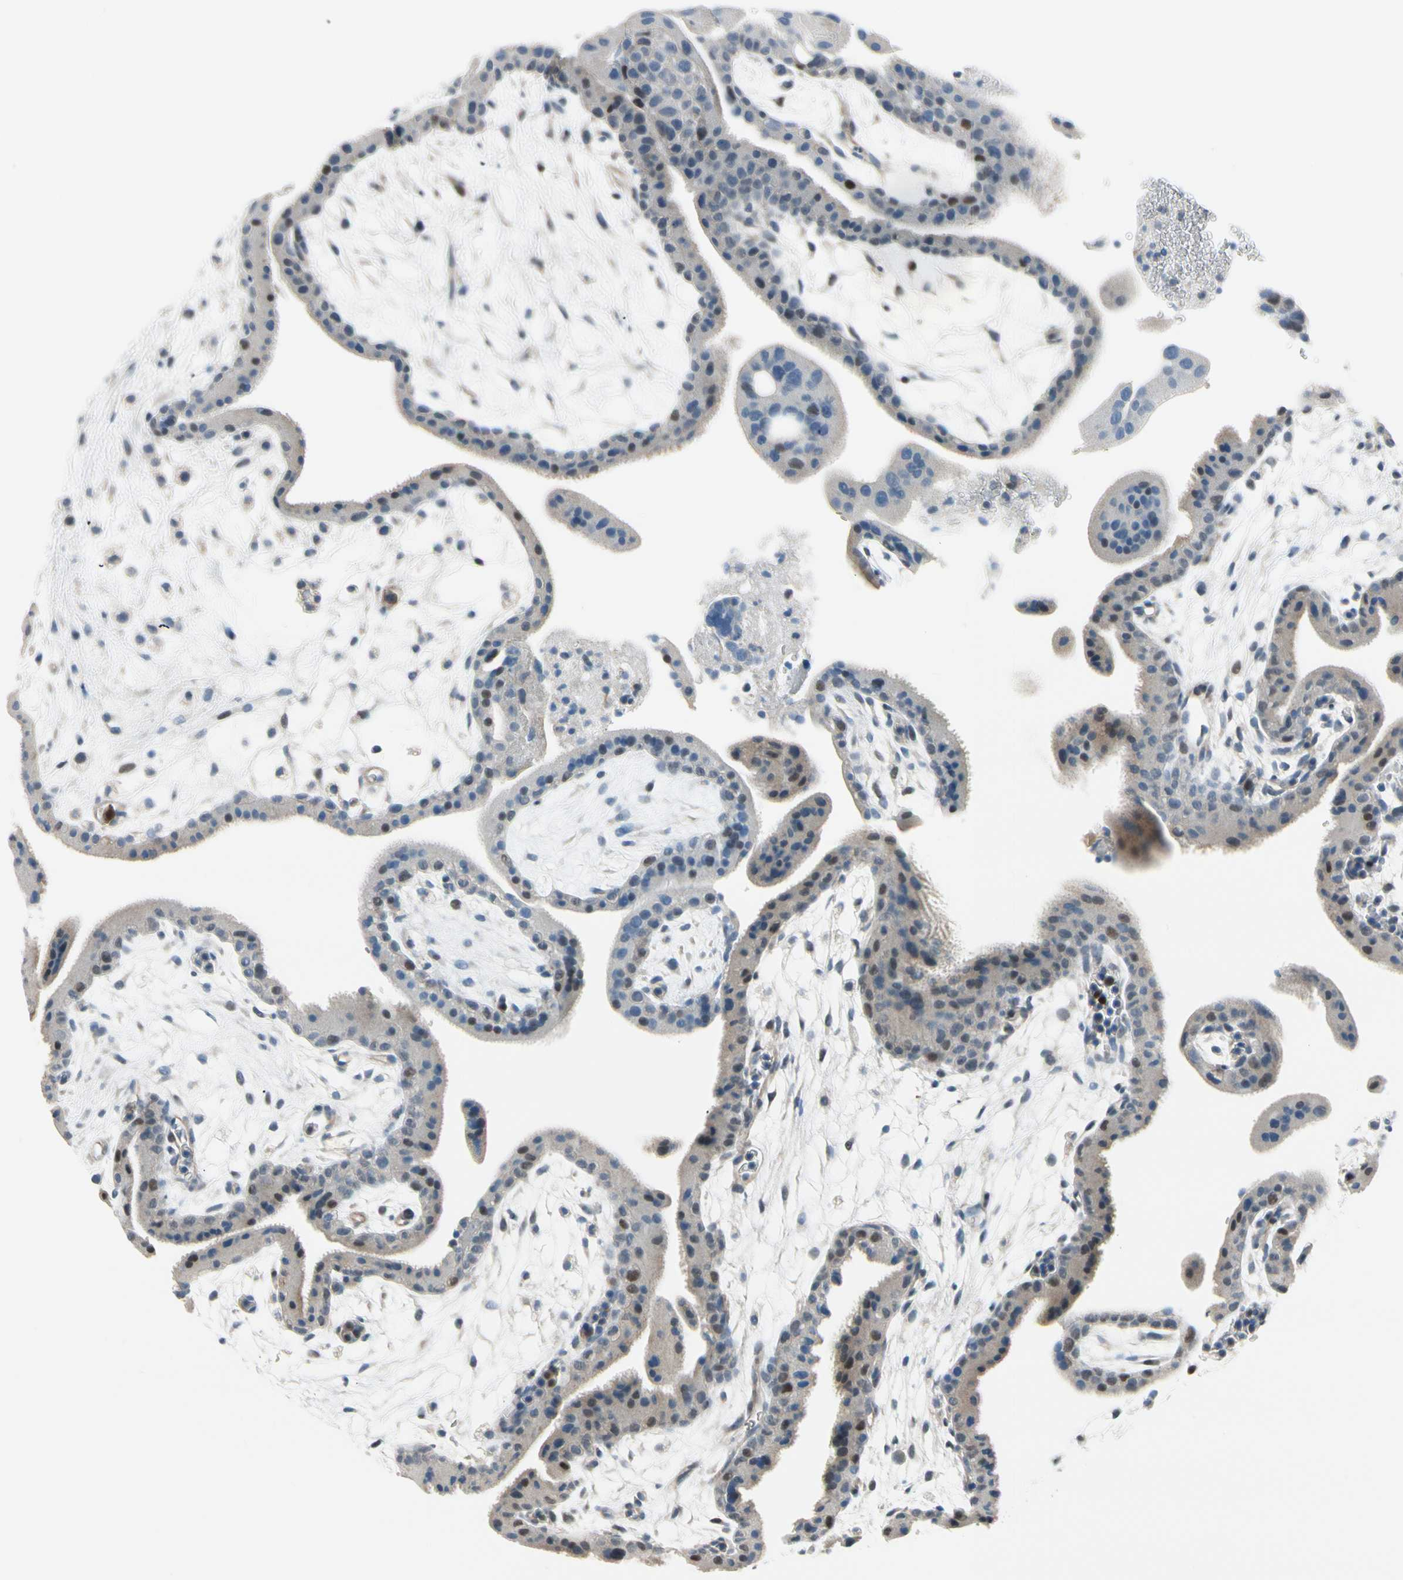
{"staining": {"intensity": "moderate", "quantity": "<25%", "location": "nuclear"}, "tissue": "placenta", "cell_type": "Trophoblastic cells", "image_type": "normal", "snomed": [{"axis": "morphology", "description": "Normal tissue, NOS"}, {"axis": "topography", "description": "Placenta"}], "caption": "This is an image of immunohistochemistry (IHC) staining of normal placenta, which shows moderate expression in the nuclear of trophoblastic cells.", "gene": "CFAP36", "patient": {"sex": "female", "age": 19}}